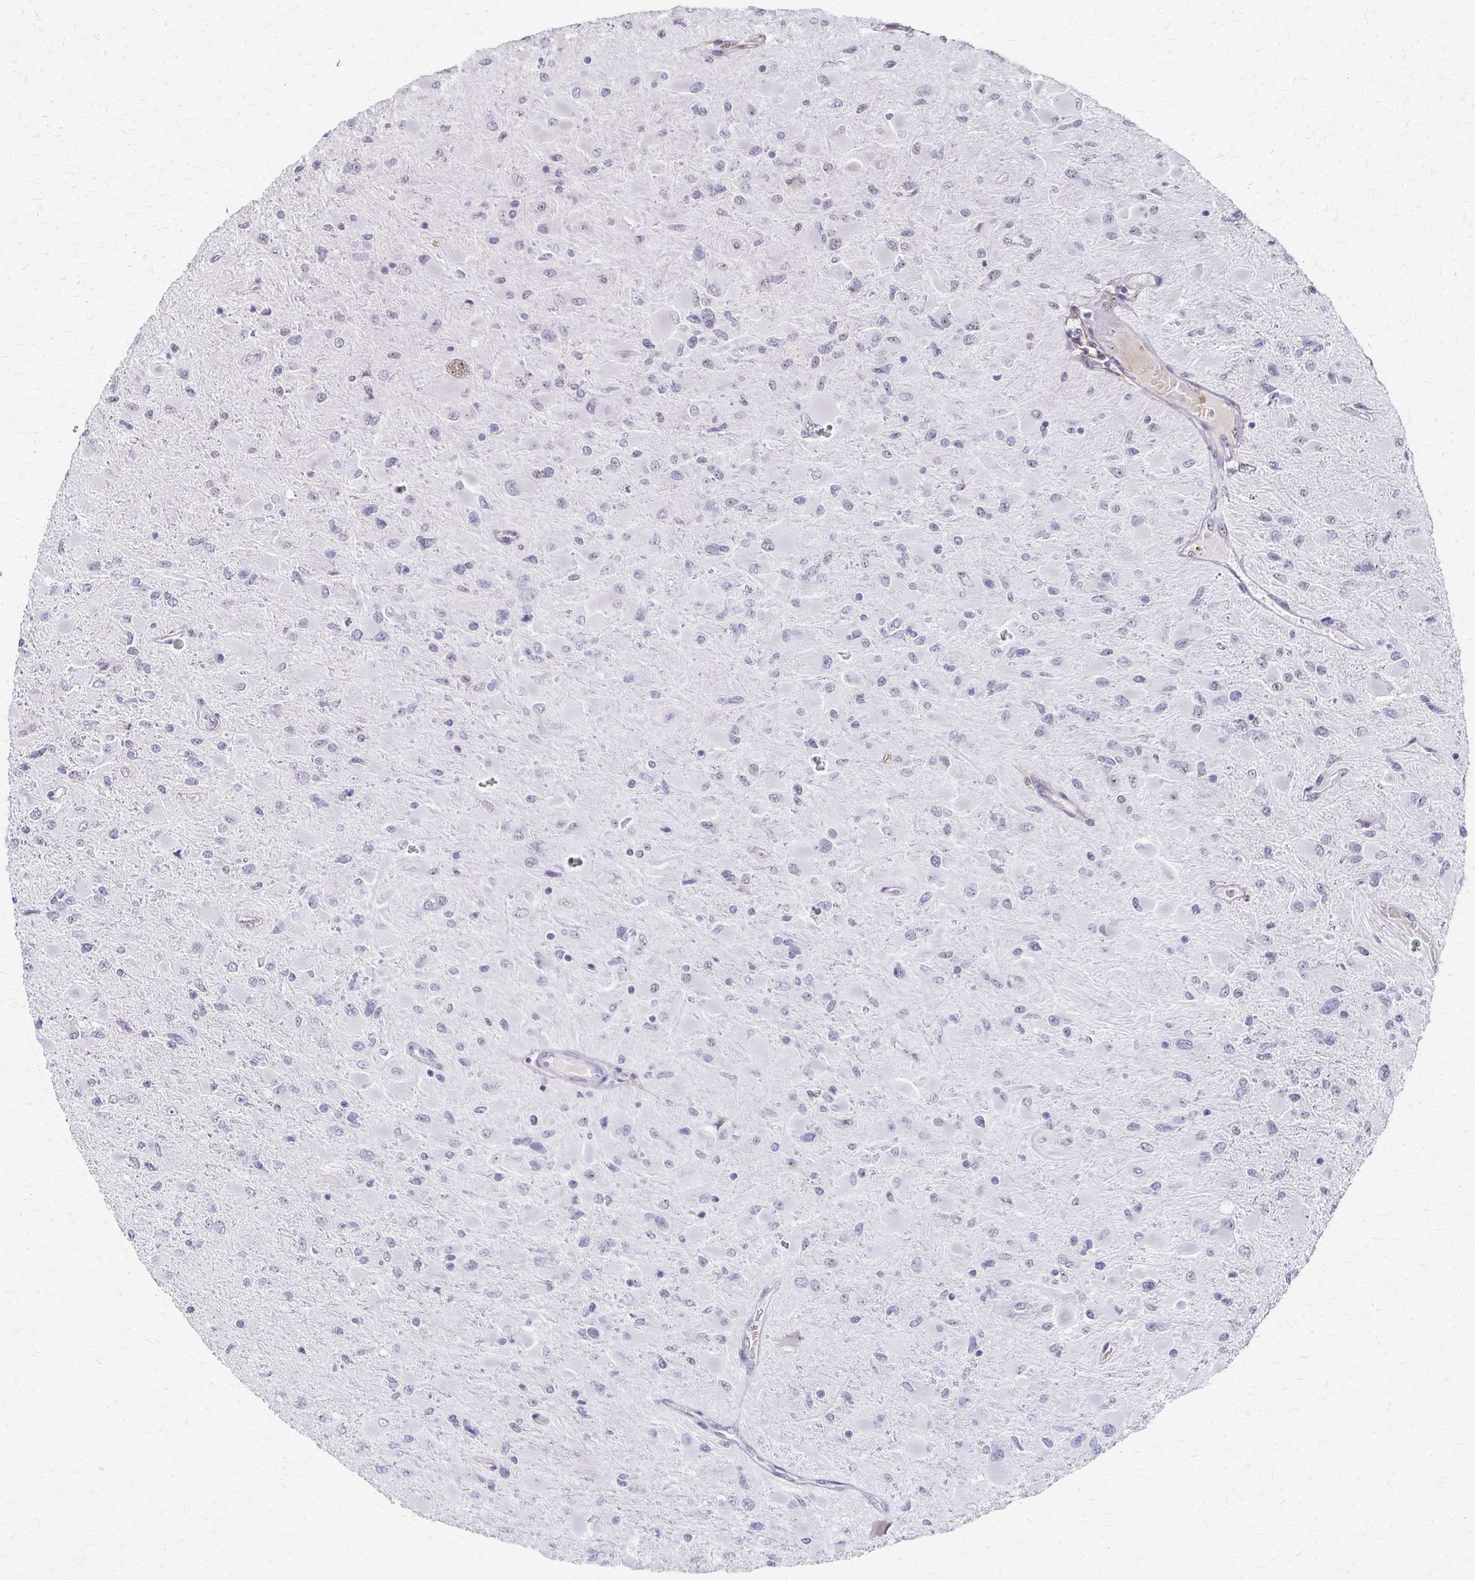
{"staining": {"intensity": "negative", "quantity": "none", "location": "none"}, "tissue": "glioma", "cell_type": "Tumor cells", "image_type": "cancer", "snomed": [{"axis": "morphology", "description": "Glioma, malignant, High grade"}, {"axis": "topography", "description": "Cerebral cortex"}], "caption": "This is an IHC photomicrograph of human glioma. There is no staining in tumor cells.", "gene": "PES1", "patient": {"sex": "female", "age": 36}}